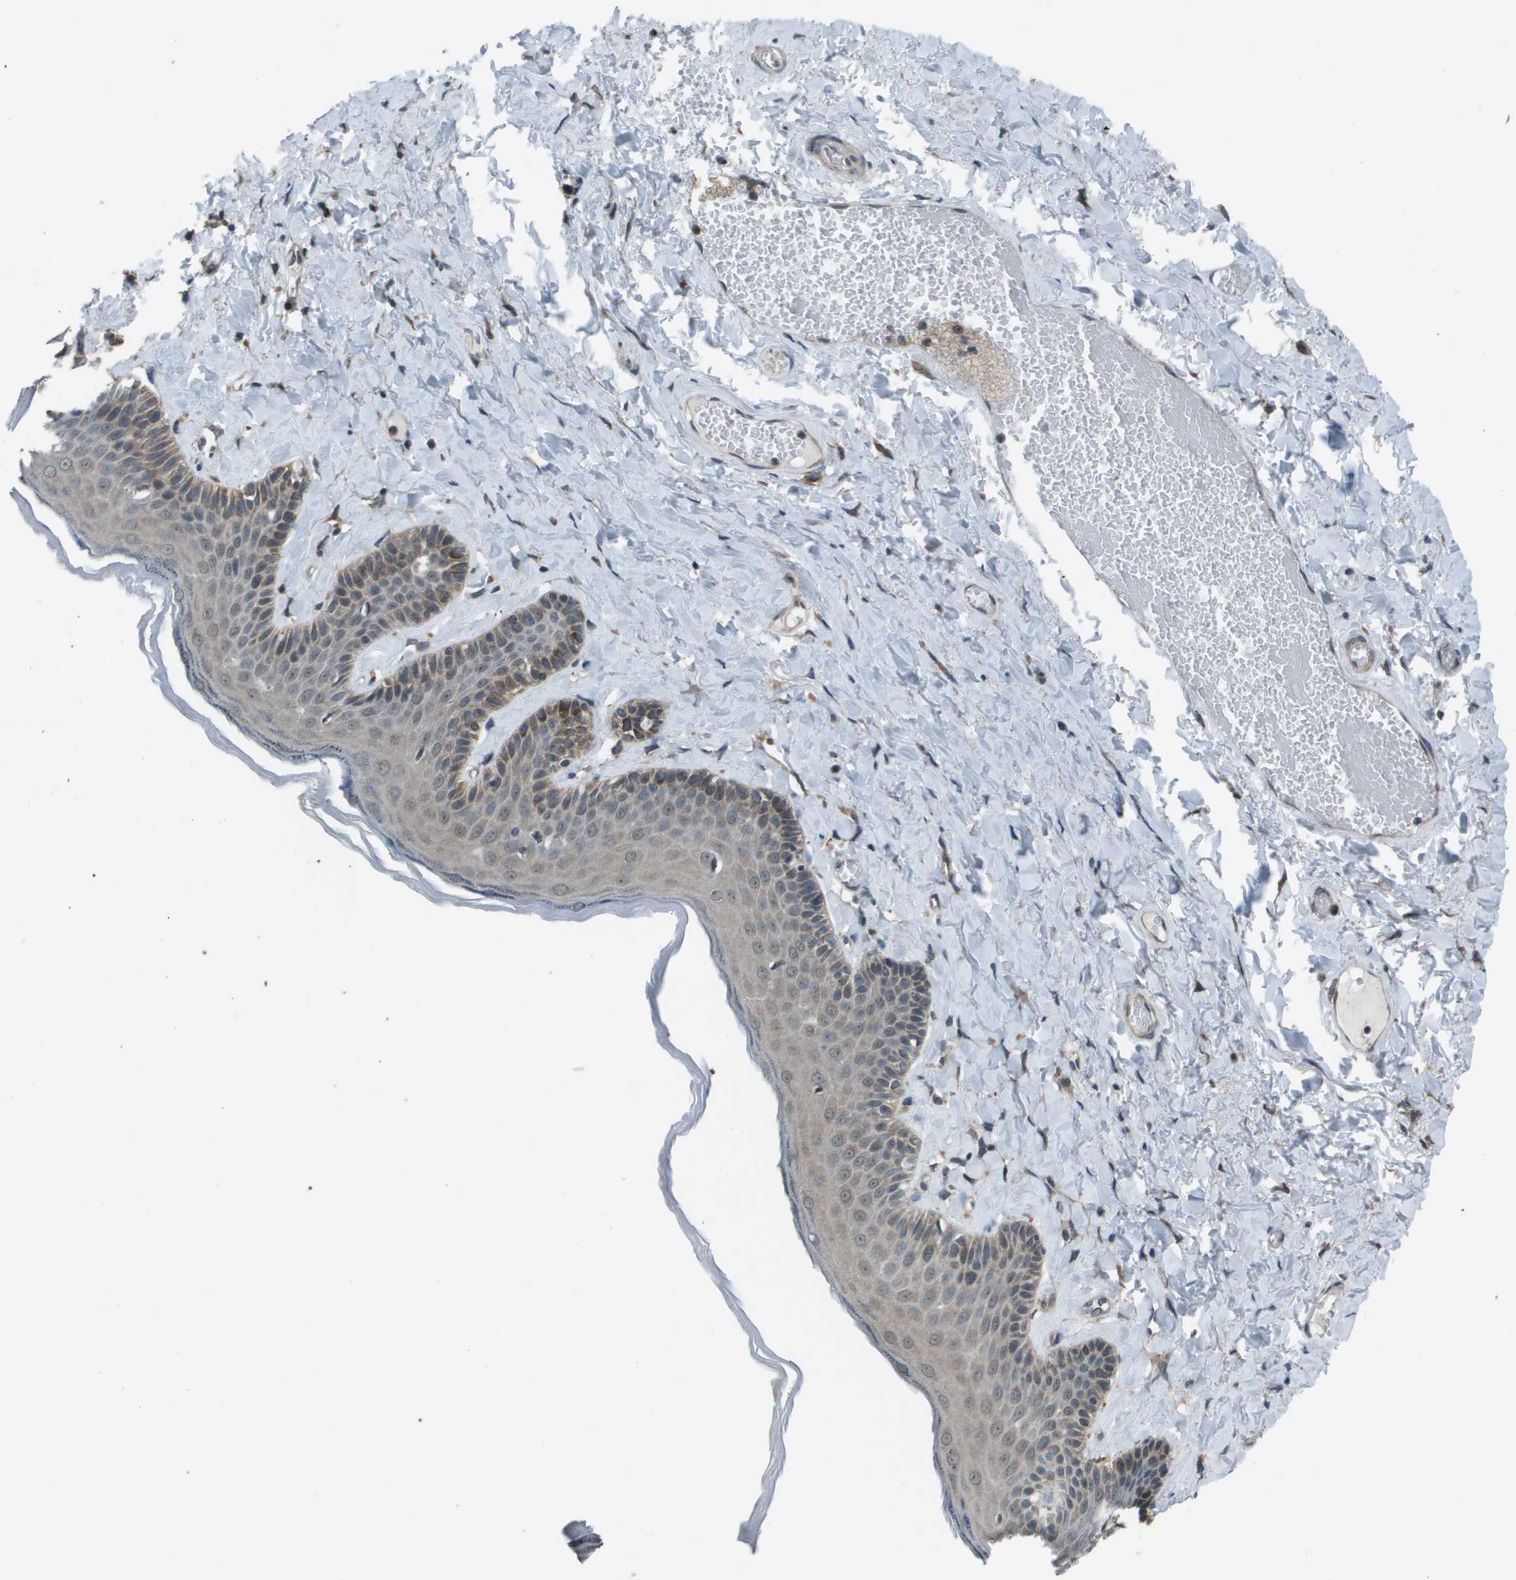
{"staining": {"intensity": "moderate", "quantity": "25%-75%", "location": "cytoplasmic/membranous,nuclear"}, "tissue": "skin", "cell_type": "Epidermal cells", "image_type": "normal", "snomed": [{"axis": "morphology", "description": "Normal tissue, NOS"}, {"axis": "topography", "description": "Anal"}], "caption": "A high-resolution histopathology image shows IHC staining of unremarkable skin, which reveals moderate cytoplasmic/membranous,nuclear expression in approximately 25%-75% of epidermal cells. The staining was performed using DAB (3,3'-diaminobenzidine), with brown indicating positive protein expression. Nuclei are stained blue with hematoxylin.", "gene": "PPFIA1", "patient": {"sex": "male", "age": 69}}